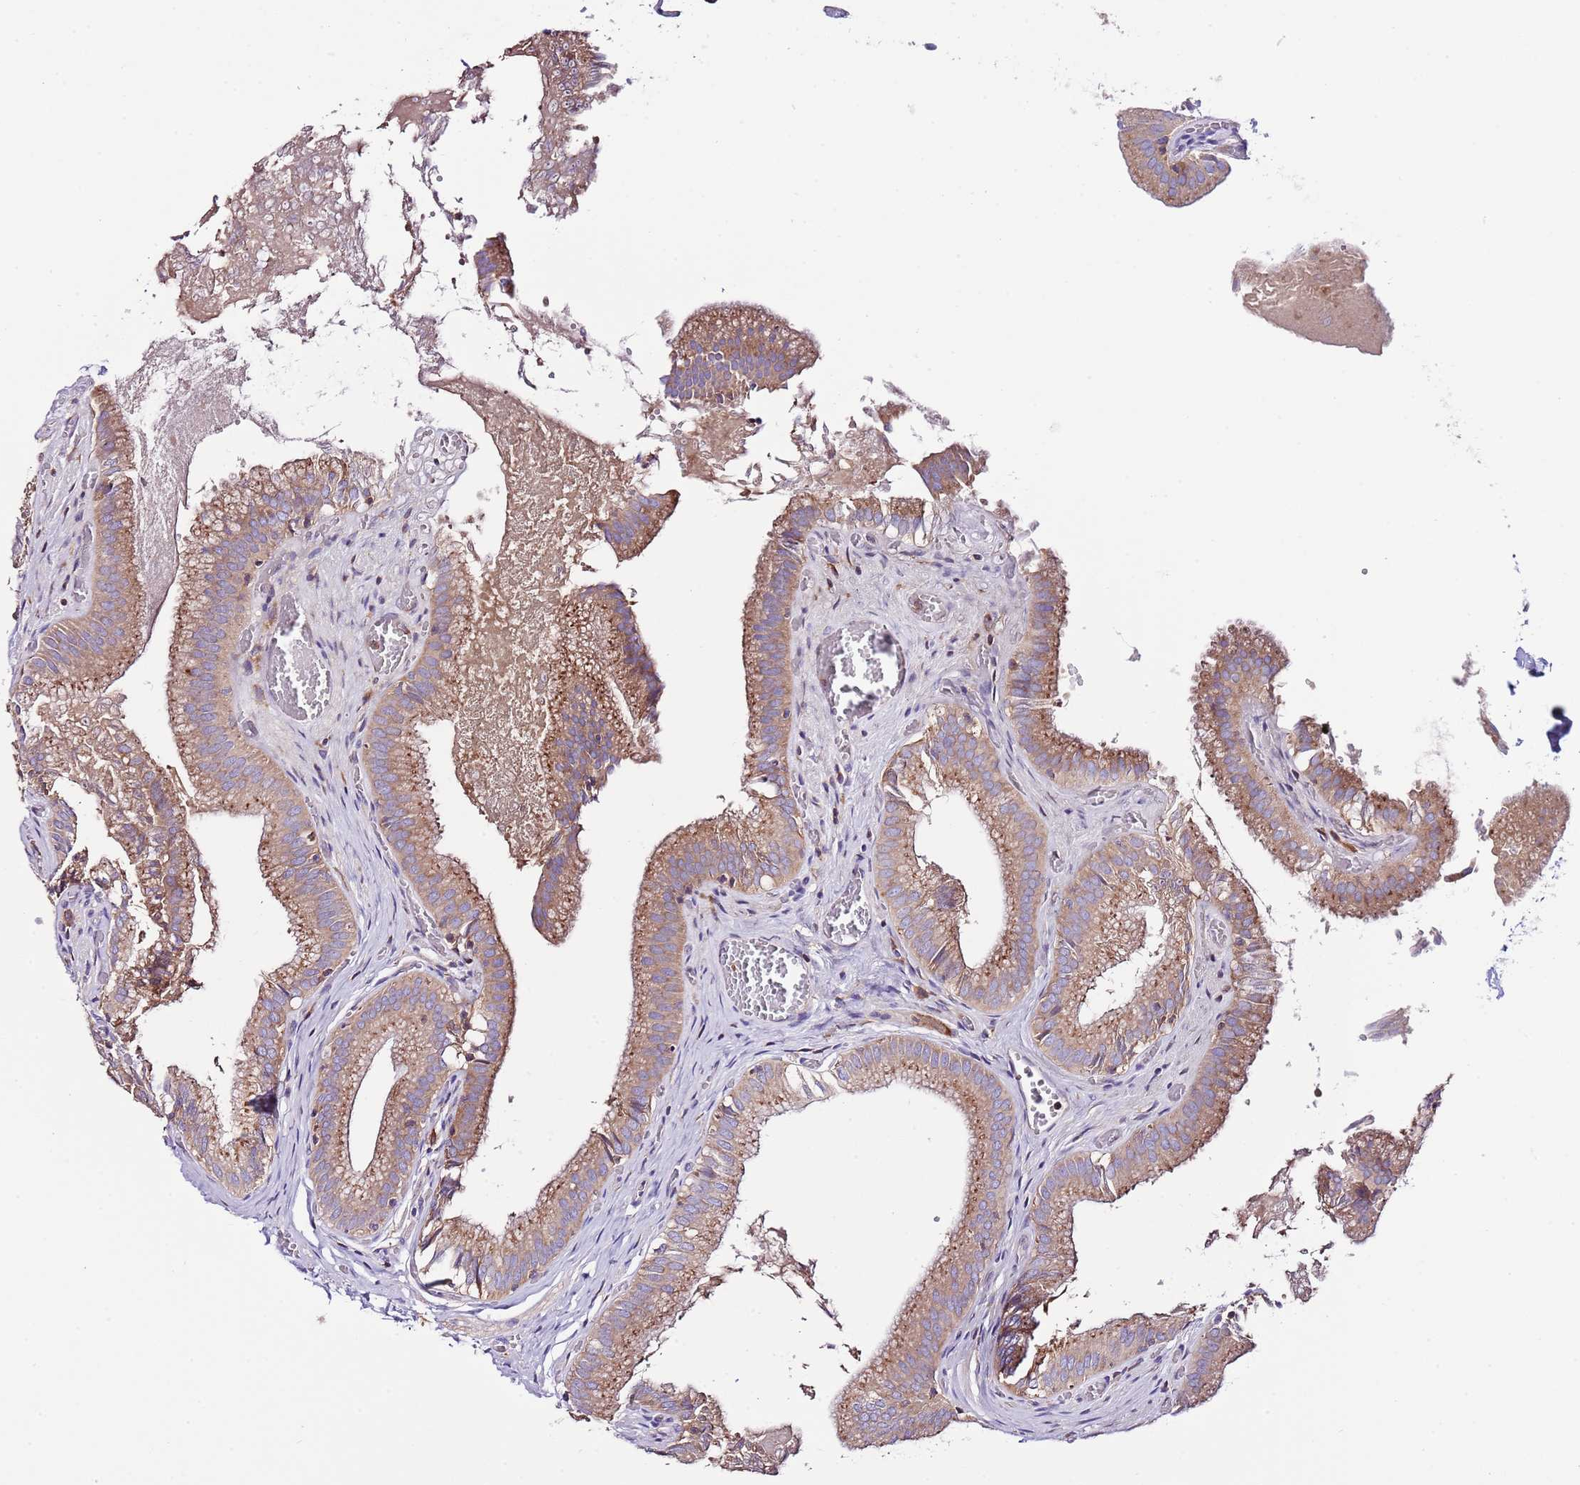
{"staining": {"intensity": "moderate", "quantity": ">75%", "location": "cytoplasmic/membranous"}, "tissue": "gallbladder", "cell_type": "Glandular cells", "image_type": "normal", "snomed": [{"axis": "morphology", "description": "Normal tissue, NOS"}, {"axis": "topography", "description": "Gallbladder"}, {"axis": "topography", "description": "Peripheral nerve tissue"}], "caption": "Brown immunohistochemical staining in benign human gallbladder shows moderate cytoplasmic/membranous staining in approximately >75% of glandular cells.", "gene": "RPS10", "patient": {"sex": "male", "age": 17}}